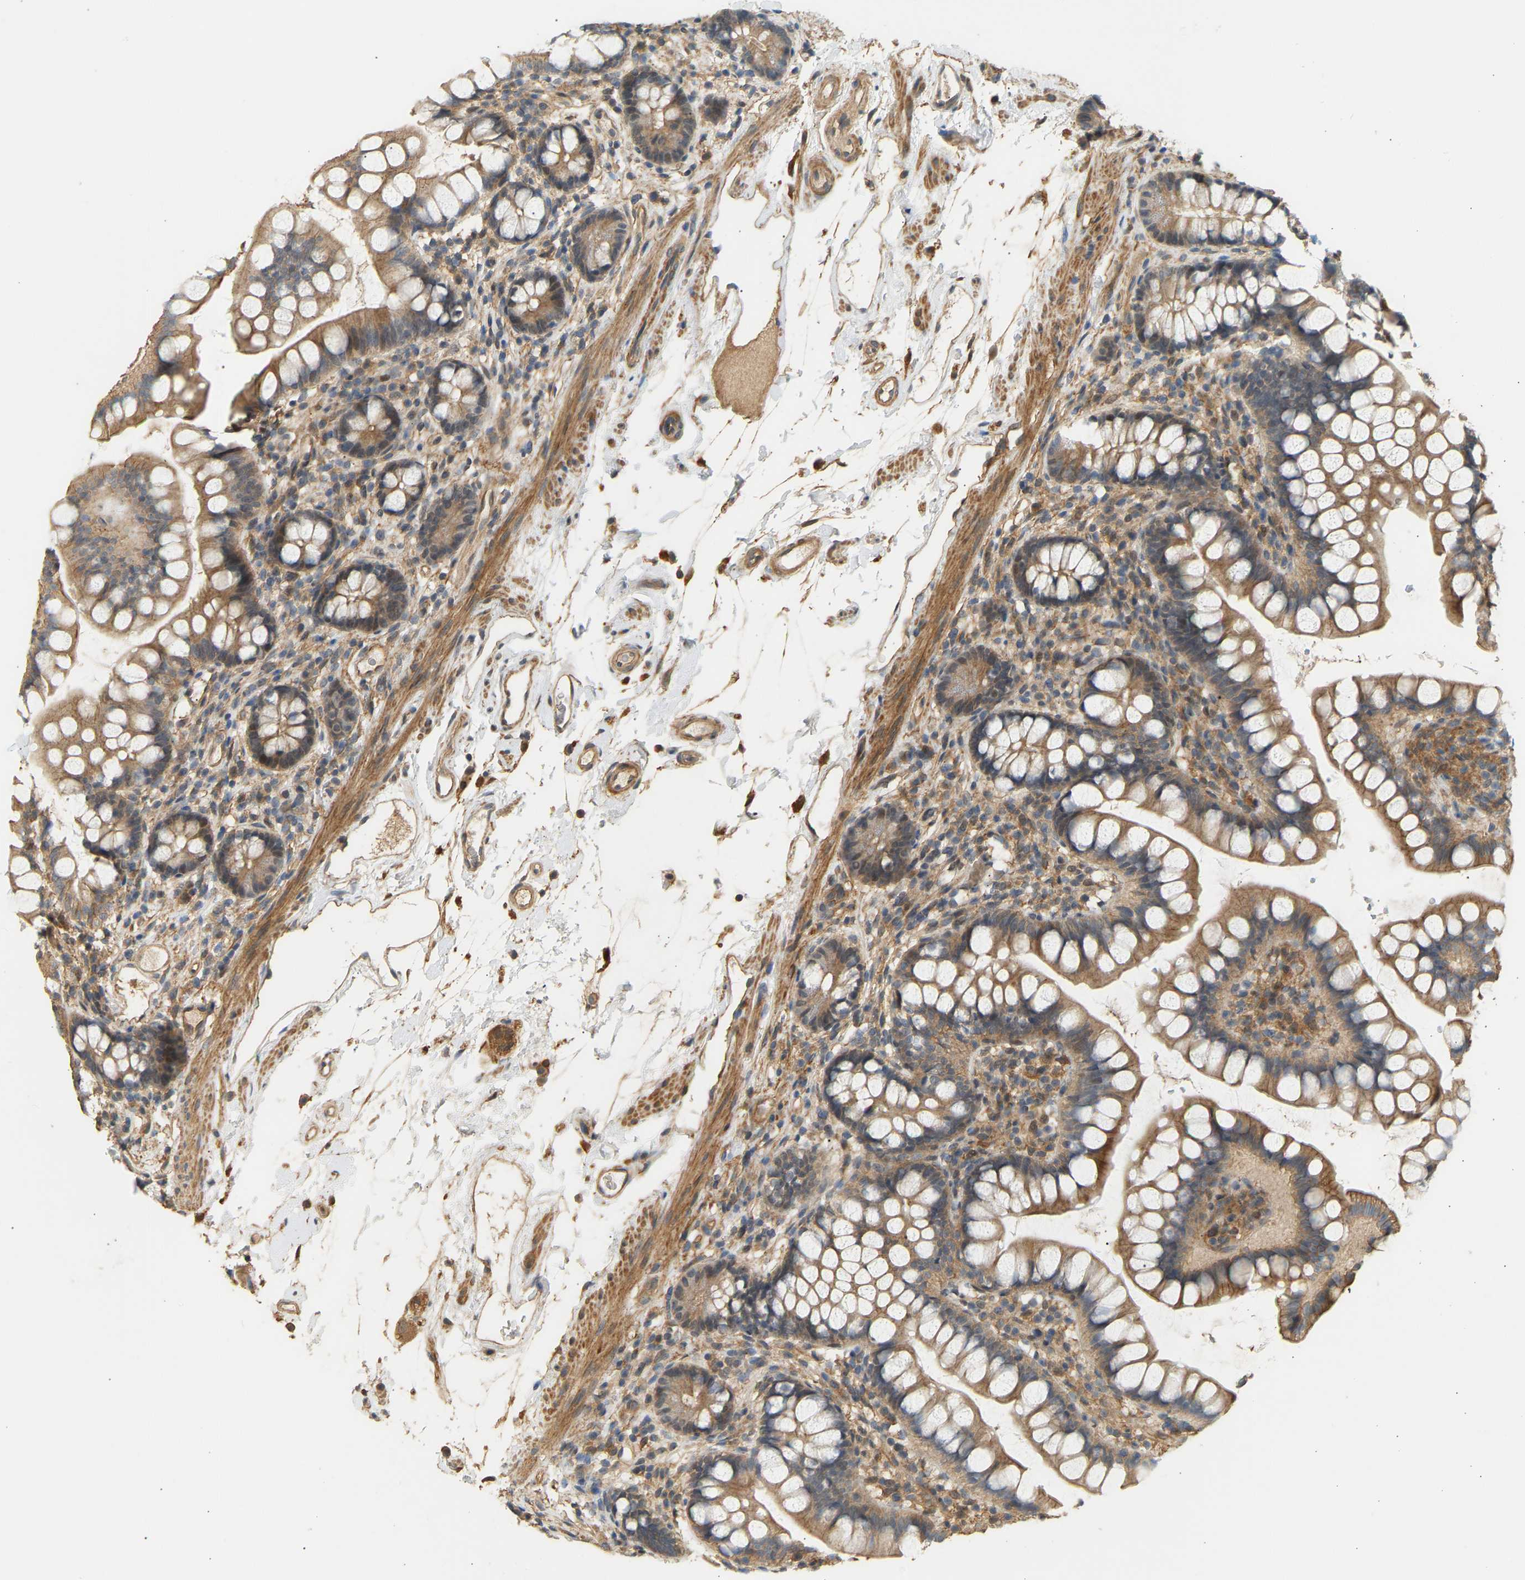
{"staining": {"intensity": "moderate", "quantity": ">75%", "location": "cytoplasmic/membranous"}, "tissue": "small intestine", "cell_type": "Glandular cells", "image_type": "normal", "snomed": [{"axis": "morphology", "description": "Normal tissue, NOS"}, {"axis": "topography", "description": "Small intestine"}], "caption": "A brown stain highlights moderate cytoplasmic/membranous staining of a protein in glandular cells of normal small intestine. The protein is stained brown, and the nuclei are stained in blue (DAB (3,3'-diaminobenzidine) IHC with brightfield microscopy, high magnification).", "gene": "RGL1", "patient": {"sex": "female", "age": 84}}